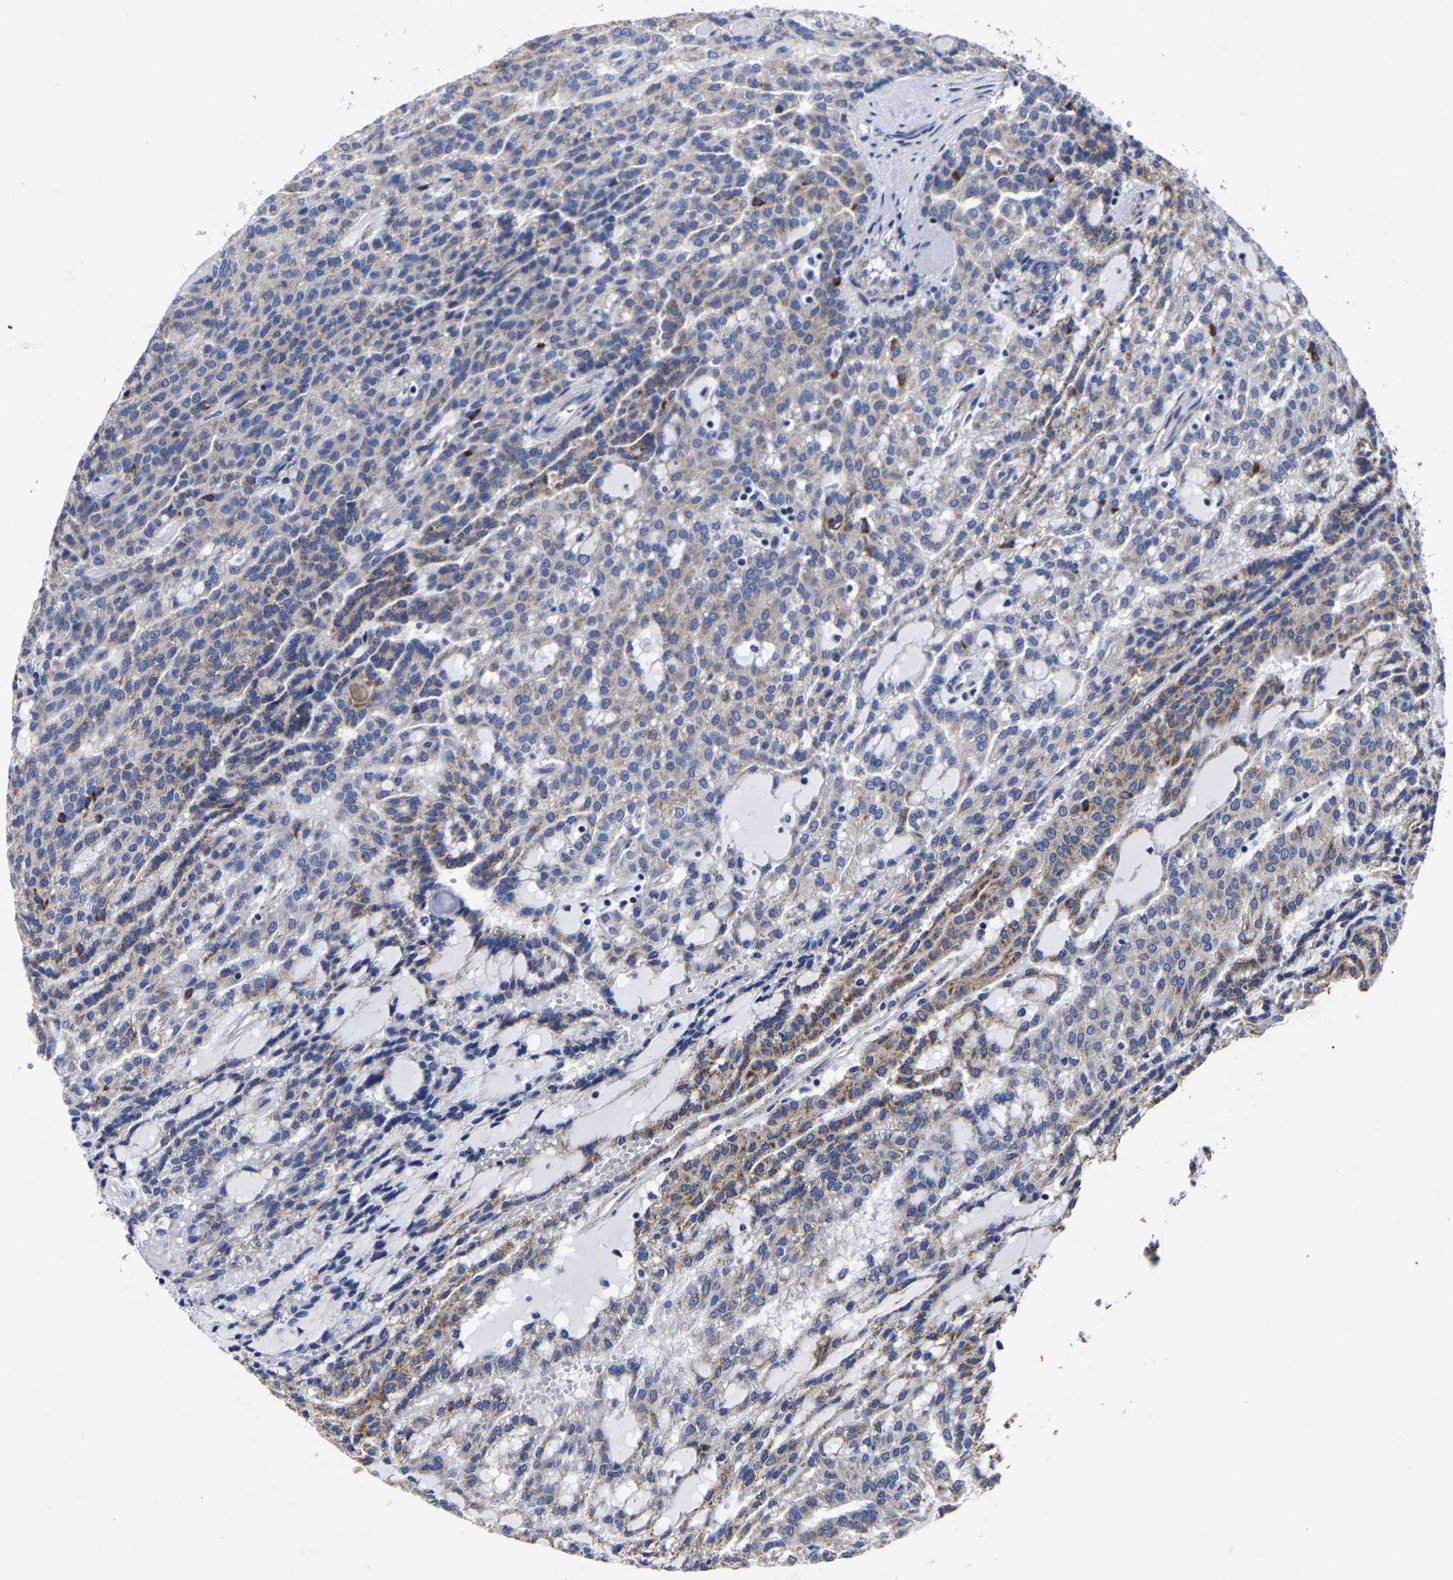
{"staining": {"intensity": "moderate", "quantity": "25%-75%", "location": "cytoplasmic/membranous"}, "tissue": "renal cancer", "cell_type": "Tumor cells", "image_type": "cancer", "snomed": [{"axis": "morphology", "description": "Adenocarcinoma, NOS"}, {"axis": "topography", "description": "Kidney"}], "caption": "There is medium levels of moderate cytoplasmic/membranous positivity in tumor cells of renal cancer (adenocarcinoma), as demonstrated by immunohistochemical staining (brown color).", "gene": "AASS", "patient": {"sex": "male", "age": 63}}